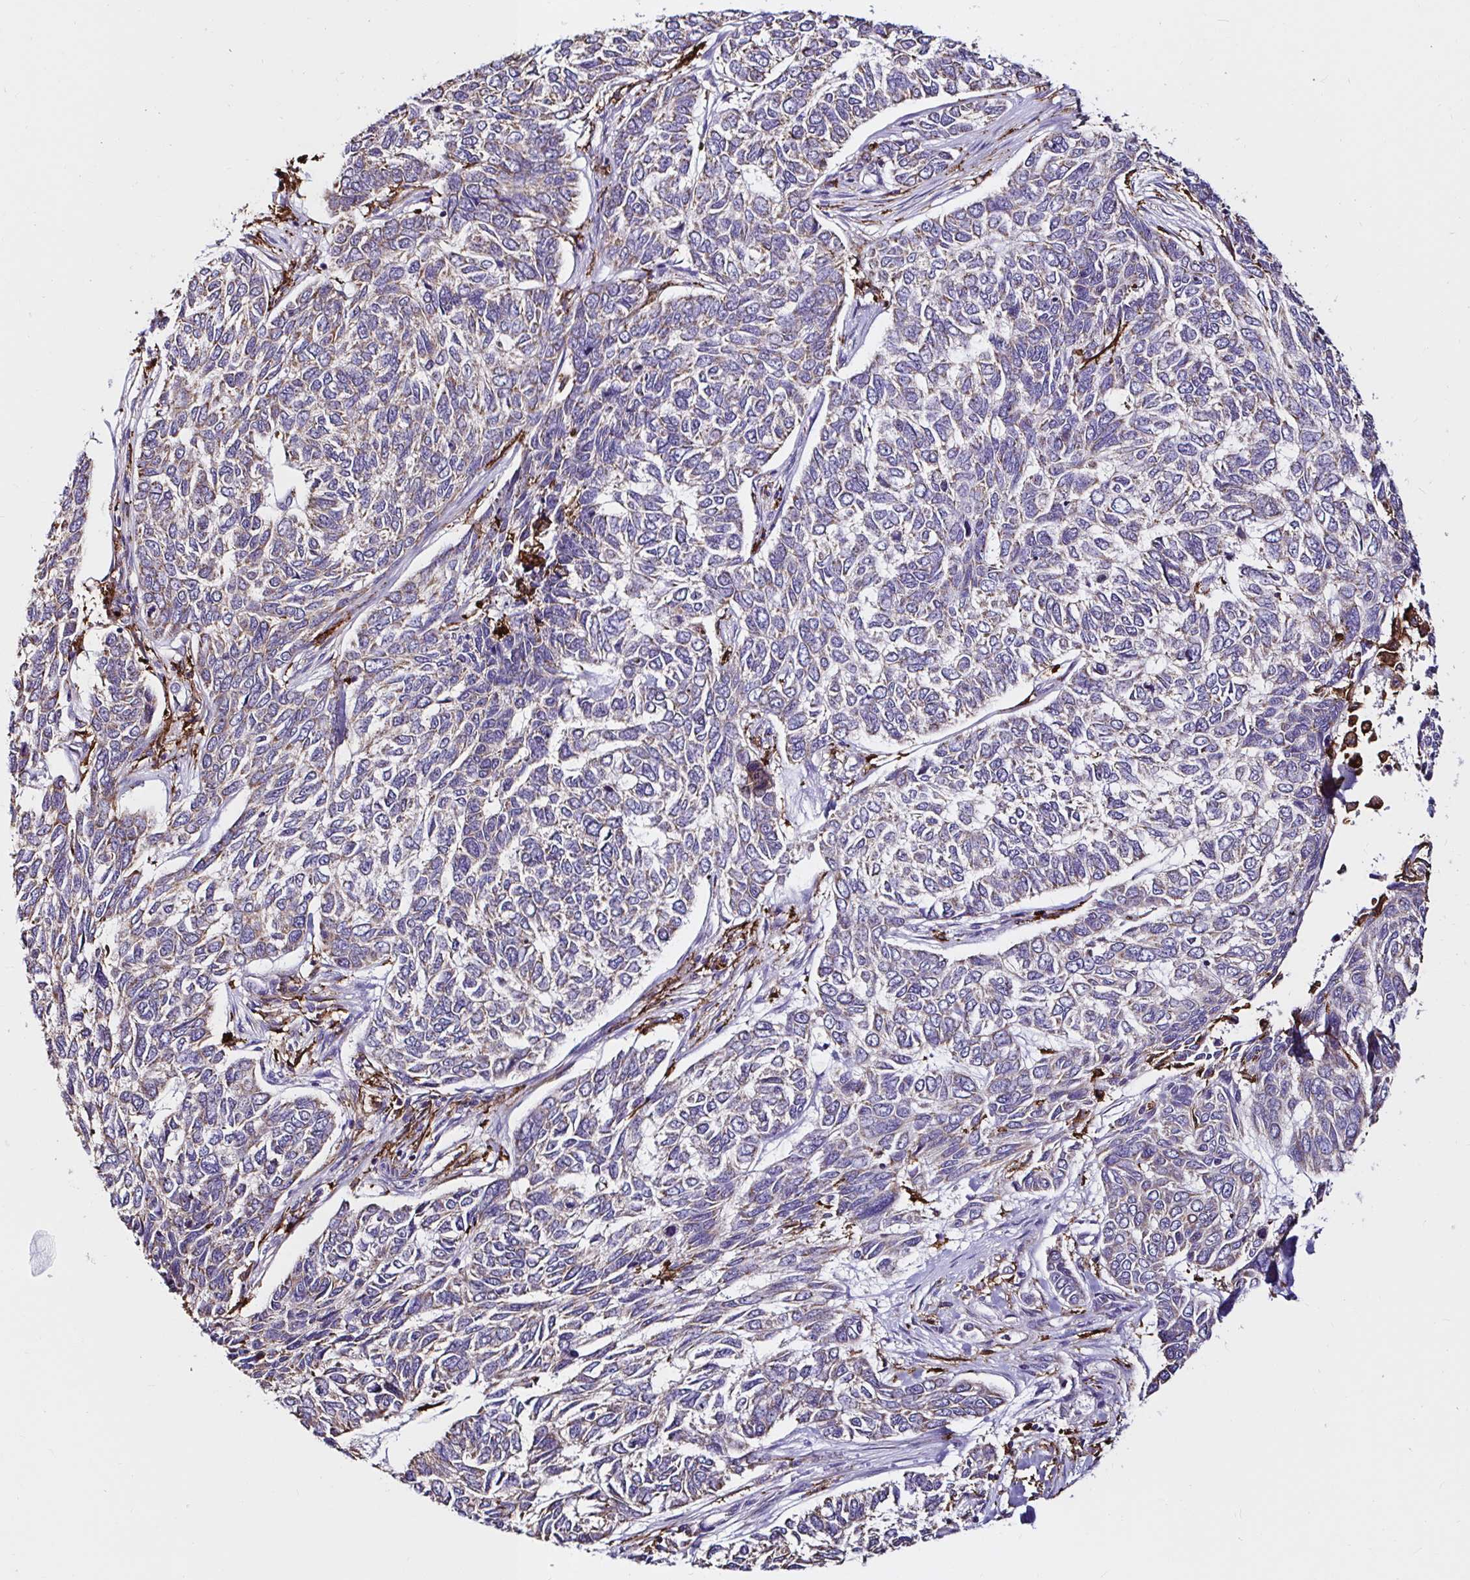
{"staining": {"intensity": "weak", "quantity": "<25%", "location": "cytoplasmic/membranous"}, "tissue": "skin cancer", "cell_type": "Tumor cells", "image_type": "cancer", "snomed": [{"axis": "morphology", "description": "Basal cell carcinoma"}, {"axis": "topography", "description": "Skin"}], "caption": "An image of human skin basal cell carcinoma is negative for staining in tumor cells.", "gene": "MSR1", "patient": {"sex": "female", "age": 65}}